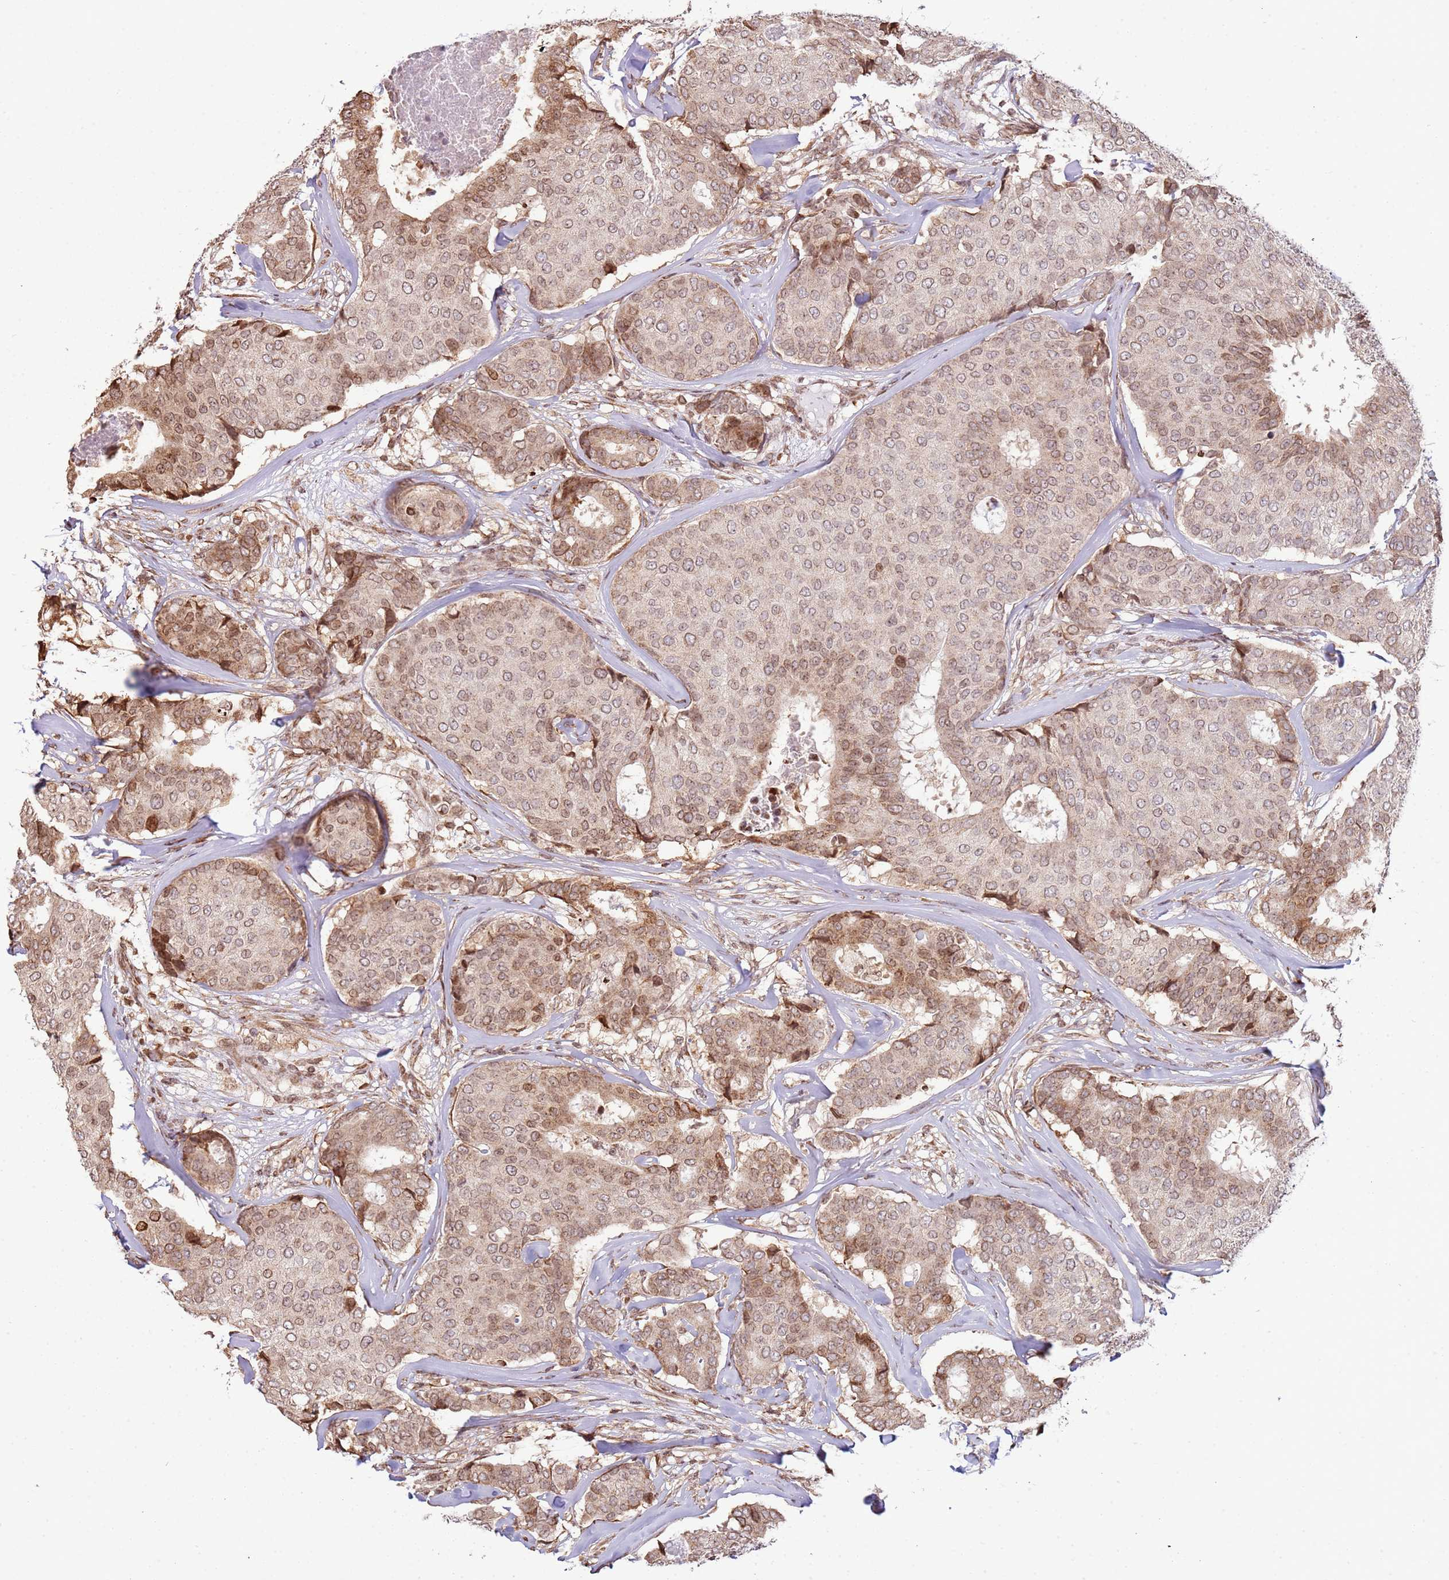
{"staining": {"intensity": "moderate", "quantity": ">75%", "location": "cytoplasmic/membranous,nuclear"}, "tissue": "breast cancer", "cell_type": "Tumor cells", "image_type": "cancer", "snomed": [{"axis": "morphology", "description": "Duct carcinoma"}, {"axis": "topography", "description": "Breast"}], "caption": "Immunohistochemistry staining of breast cancer (intraductal carcinoma), which exhibits medium levels of moderate cytoplasmic/membranous and nuclear positivity in approximately >75% of tumor cells indicating moderate cytoplasmic/membranous and nuclear protein staining. The staining was performed using DAB (3,3'-diaminobenzidine) (brown) for protein detection and nuclei were counterstained in hematoxylin (blue).", "gene": "SCAF1", "patient": {"sex": "female", "age": 75}}